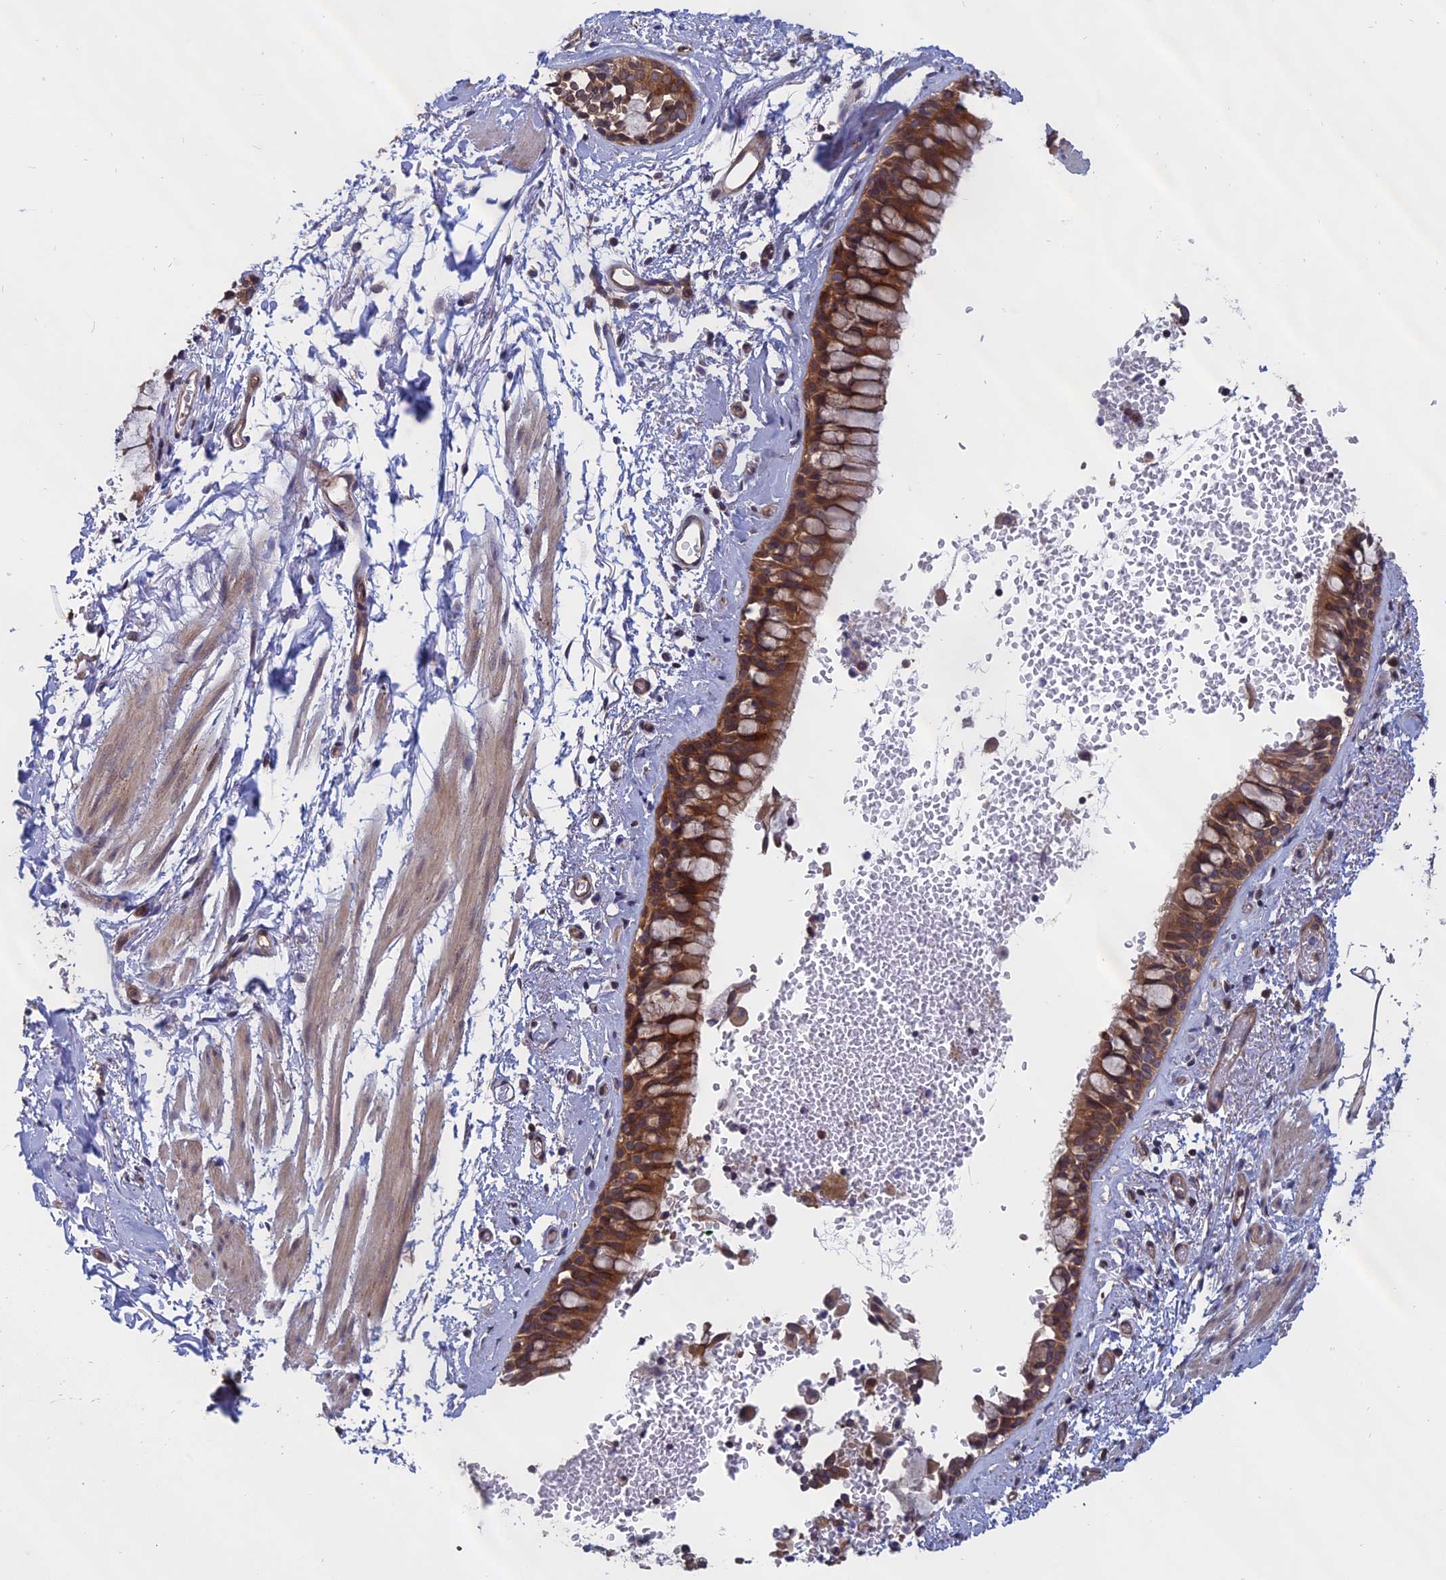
{"staining": {"intensity": "moderate", "quantity": ">75%", "location": "cytoplasmic/membranous"}, "tissue": "bronchus", "cell_type": "Respiratory epithelial cells", "image_type": "normal", "snomed": [{"axis": "morphology", "description": "Normal tissue, NOS"}, {"axis": "morphology", "description": "Inflammation, NOS"}, {"axis": "topography", "description": "Cartilage tissue"}, {"axis": "topography", "description": "Bronchus"}, {"axis": "topography", "description": "Lung"}], "caption": "About >75% of respiratory epithelial cells in normal human bronchus exhibit moderate cytoplasmic/membranous protein positivity as visualized by brown immunohistochemical staining.", "gene": "NAA10", "patient": {"sex": "female", "age": 64}}